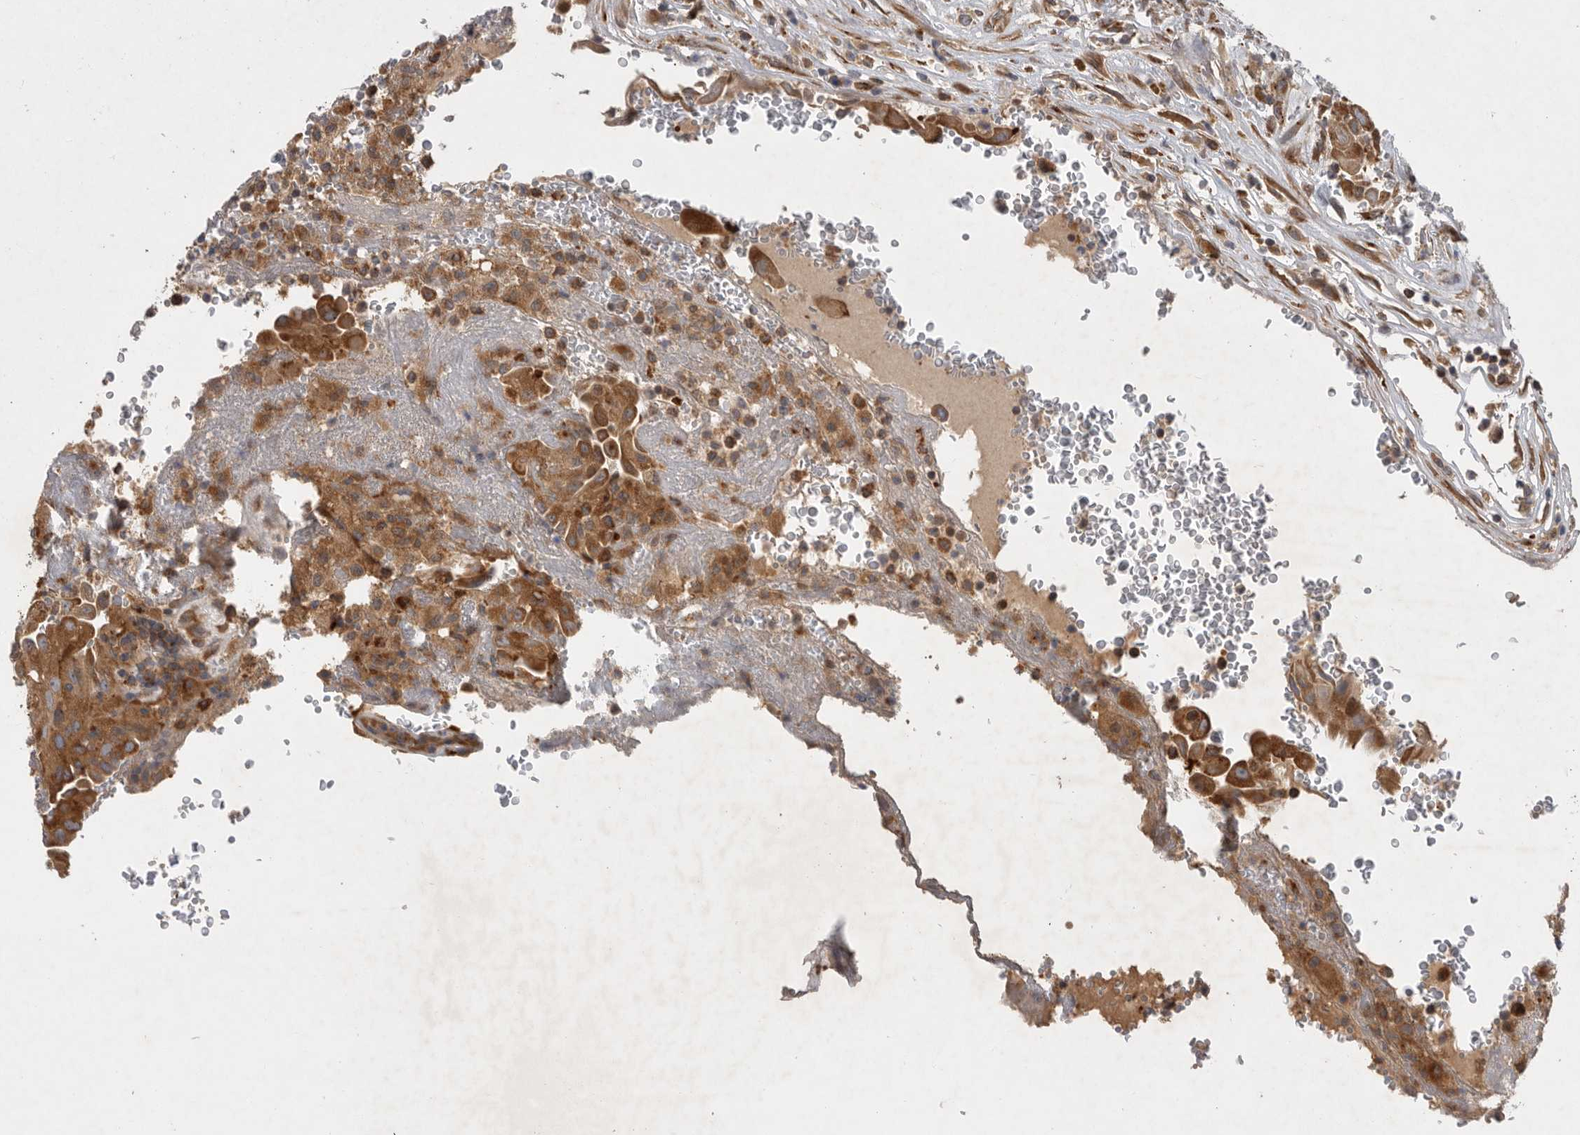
{"staining": {"intensity": "strong", "quantity": ">75%", "location": "cytoplasmic/membranous"}, "tissue": "thyroid cancer", "cell_type": "Tumor cells", "image_type": "cancer", "snomed": [{"axis": "morphology", "description": "Papillary adenocarcinoma, NOS"}, {"axis": "topography", "description": "Thyroid gland"}], "caption": "Protein expression analysis of human papillary adenocarcinoma (thyroid) reveals strong cytoplasmic/membranous positivity in approximately >75% of tumor cells. The protein of interest is stained brown, and the nuclei are stained in blue (DAB IHC with brightfield microscopy, high magnification).", "gene": "C1orf109", "patient": {"sex": "male", "age": 77}}